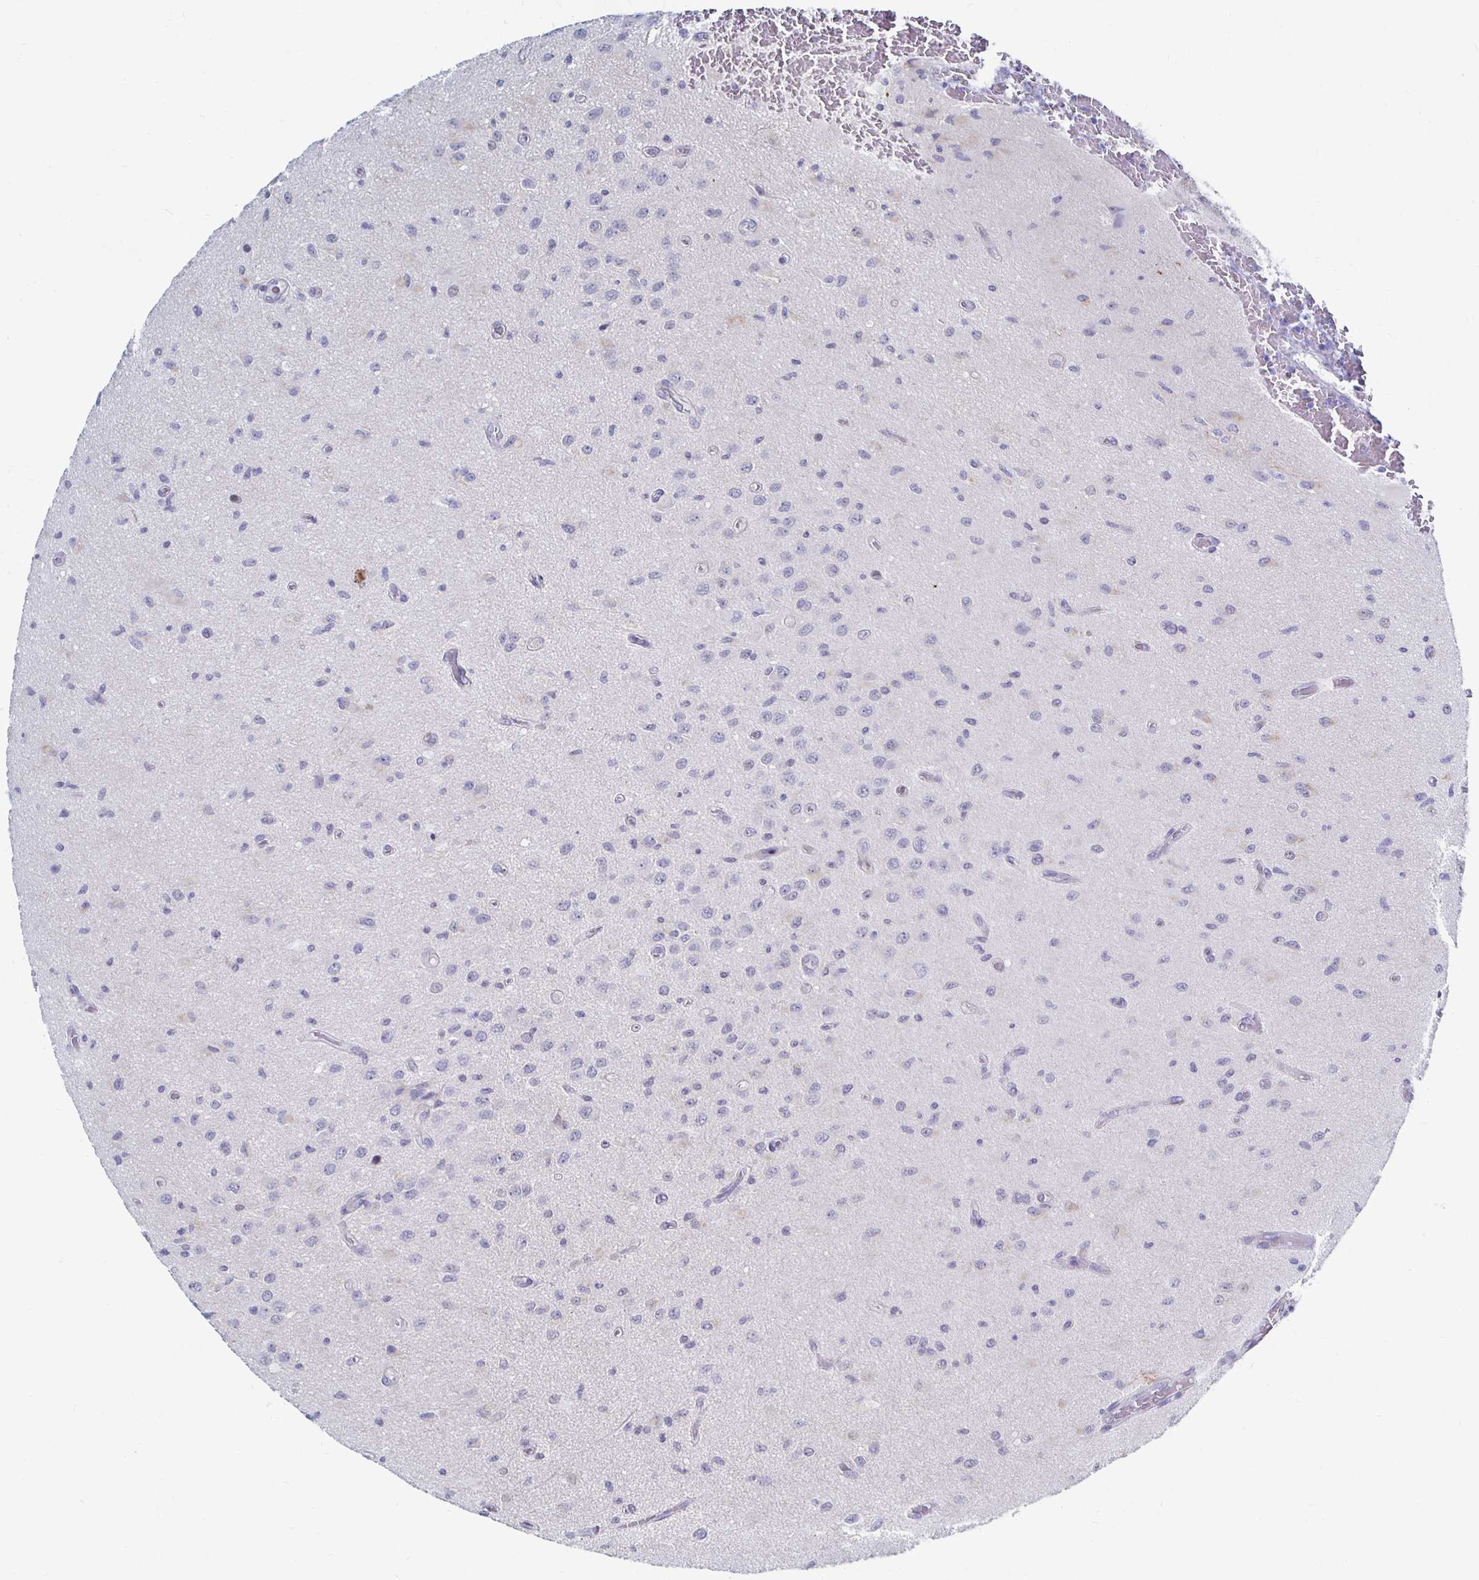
{"staining": {"intensity": "negative", "quantity": "none", "location": "none"}, "tissue": "glioma", "cell_type": "Tumor cells", "image_type": "cancer", "snomed": [{"axis": "morphology", "description": "Glioma, malignant, High grade"}, {"axis": "topography", "description": "Brain"}], "caption": "IHC of malignant glioma (high-grade) shows no staining in tumor cells.", "gene": "NOCT", "patient": {"sex": "male", "age": 67}}